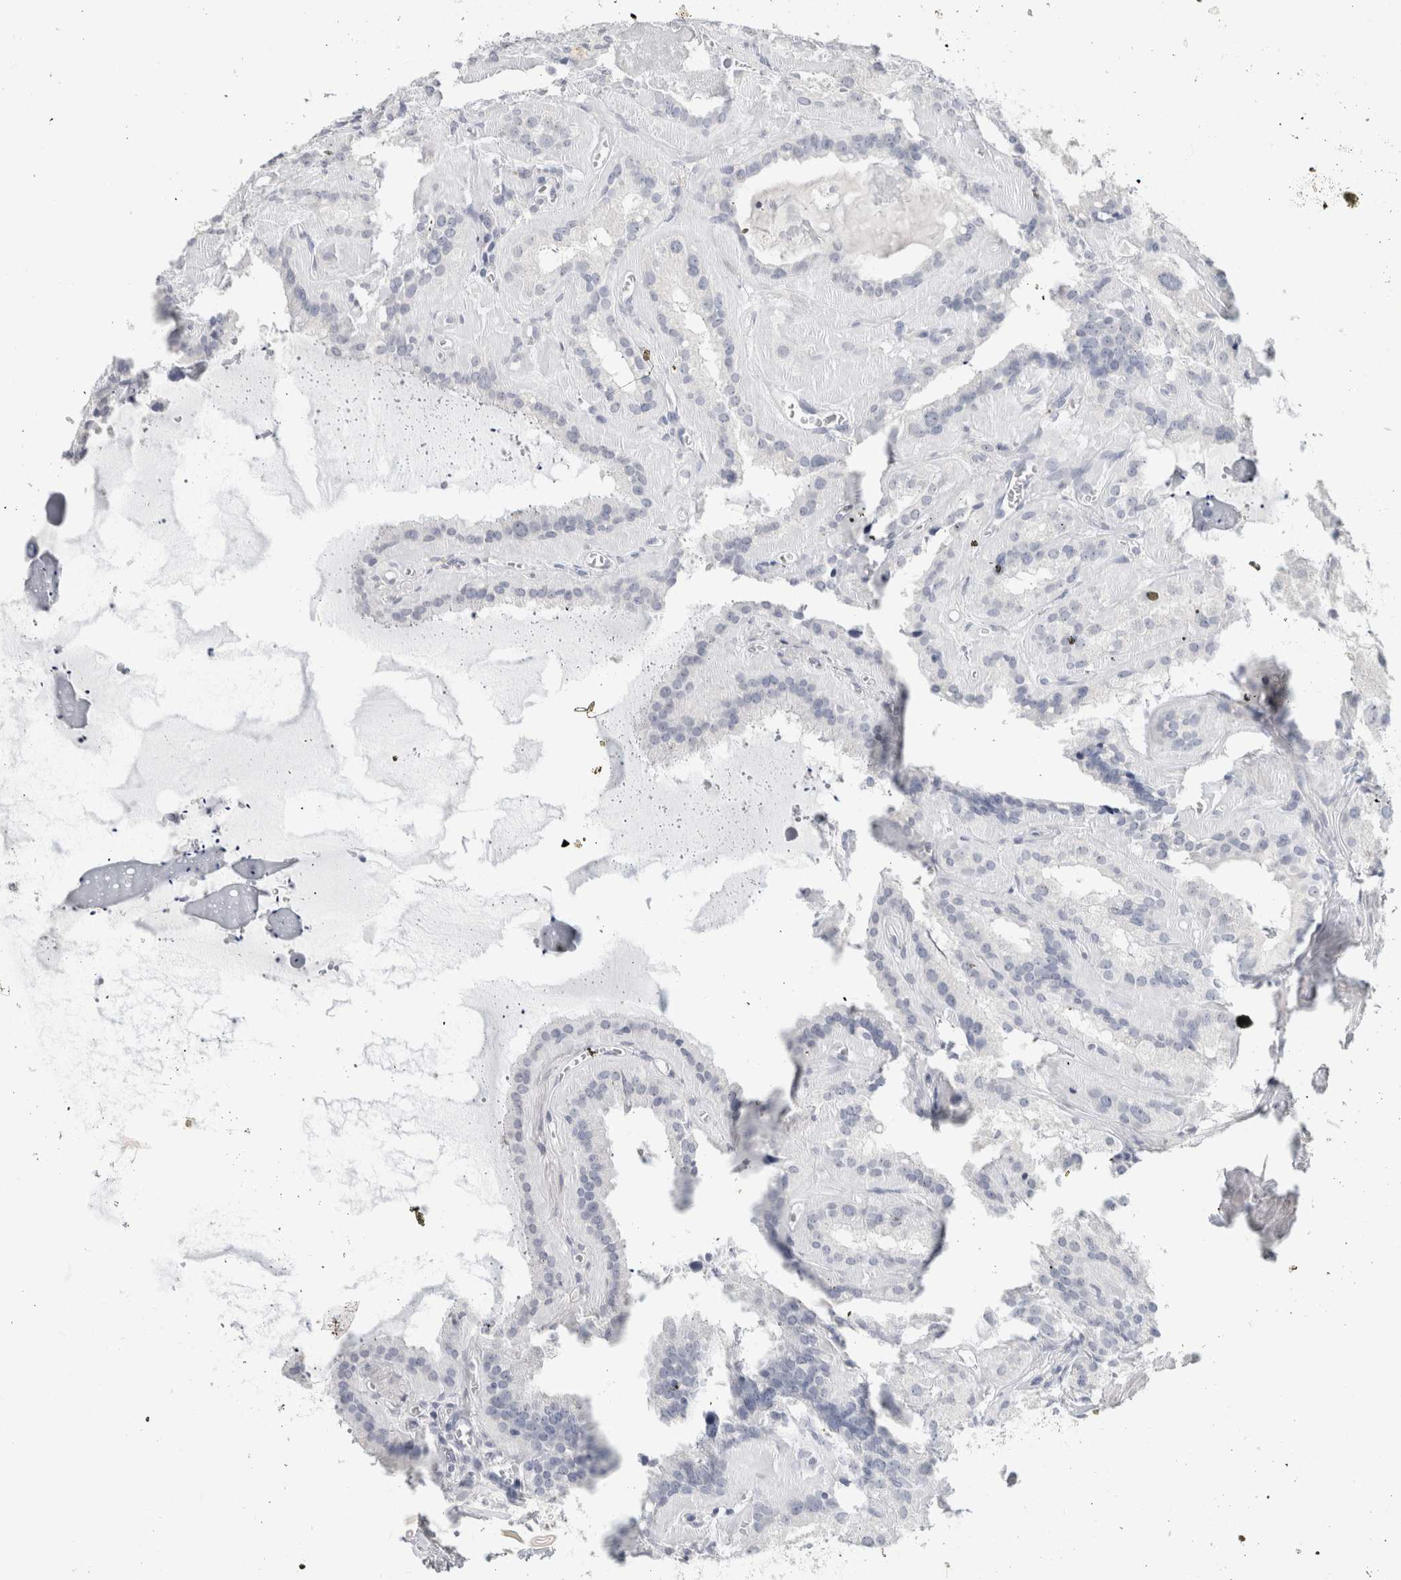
{"staining": {"intensity": "negative", "quantity": "none", "location": "none"}, "tissue": "seminal vesicle", "cell_type": "Glandular cells", "image_type": "normal", "snomed": [{"axis": "morphology", "description": "Normal tissue, NOS"}, {"axis": "topography", "description": "Prostate"}, {"axis": "topography", "description": "Seminal veicle"}], "caption": "IHC image of benign human seminal vesicle stained for a protein (brown), which exhibits no positivity in glandular cells. Nuclei are stained in blue.", "gene": "SLC6A1", "patient": {"sex": "male", "age": 59}}